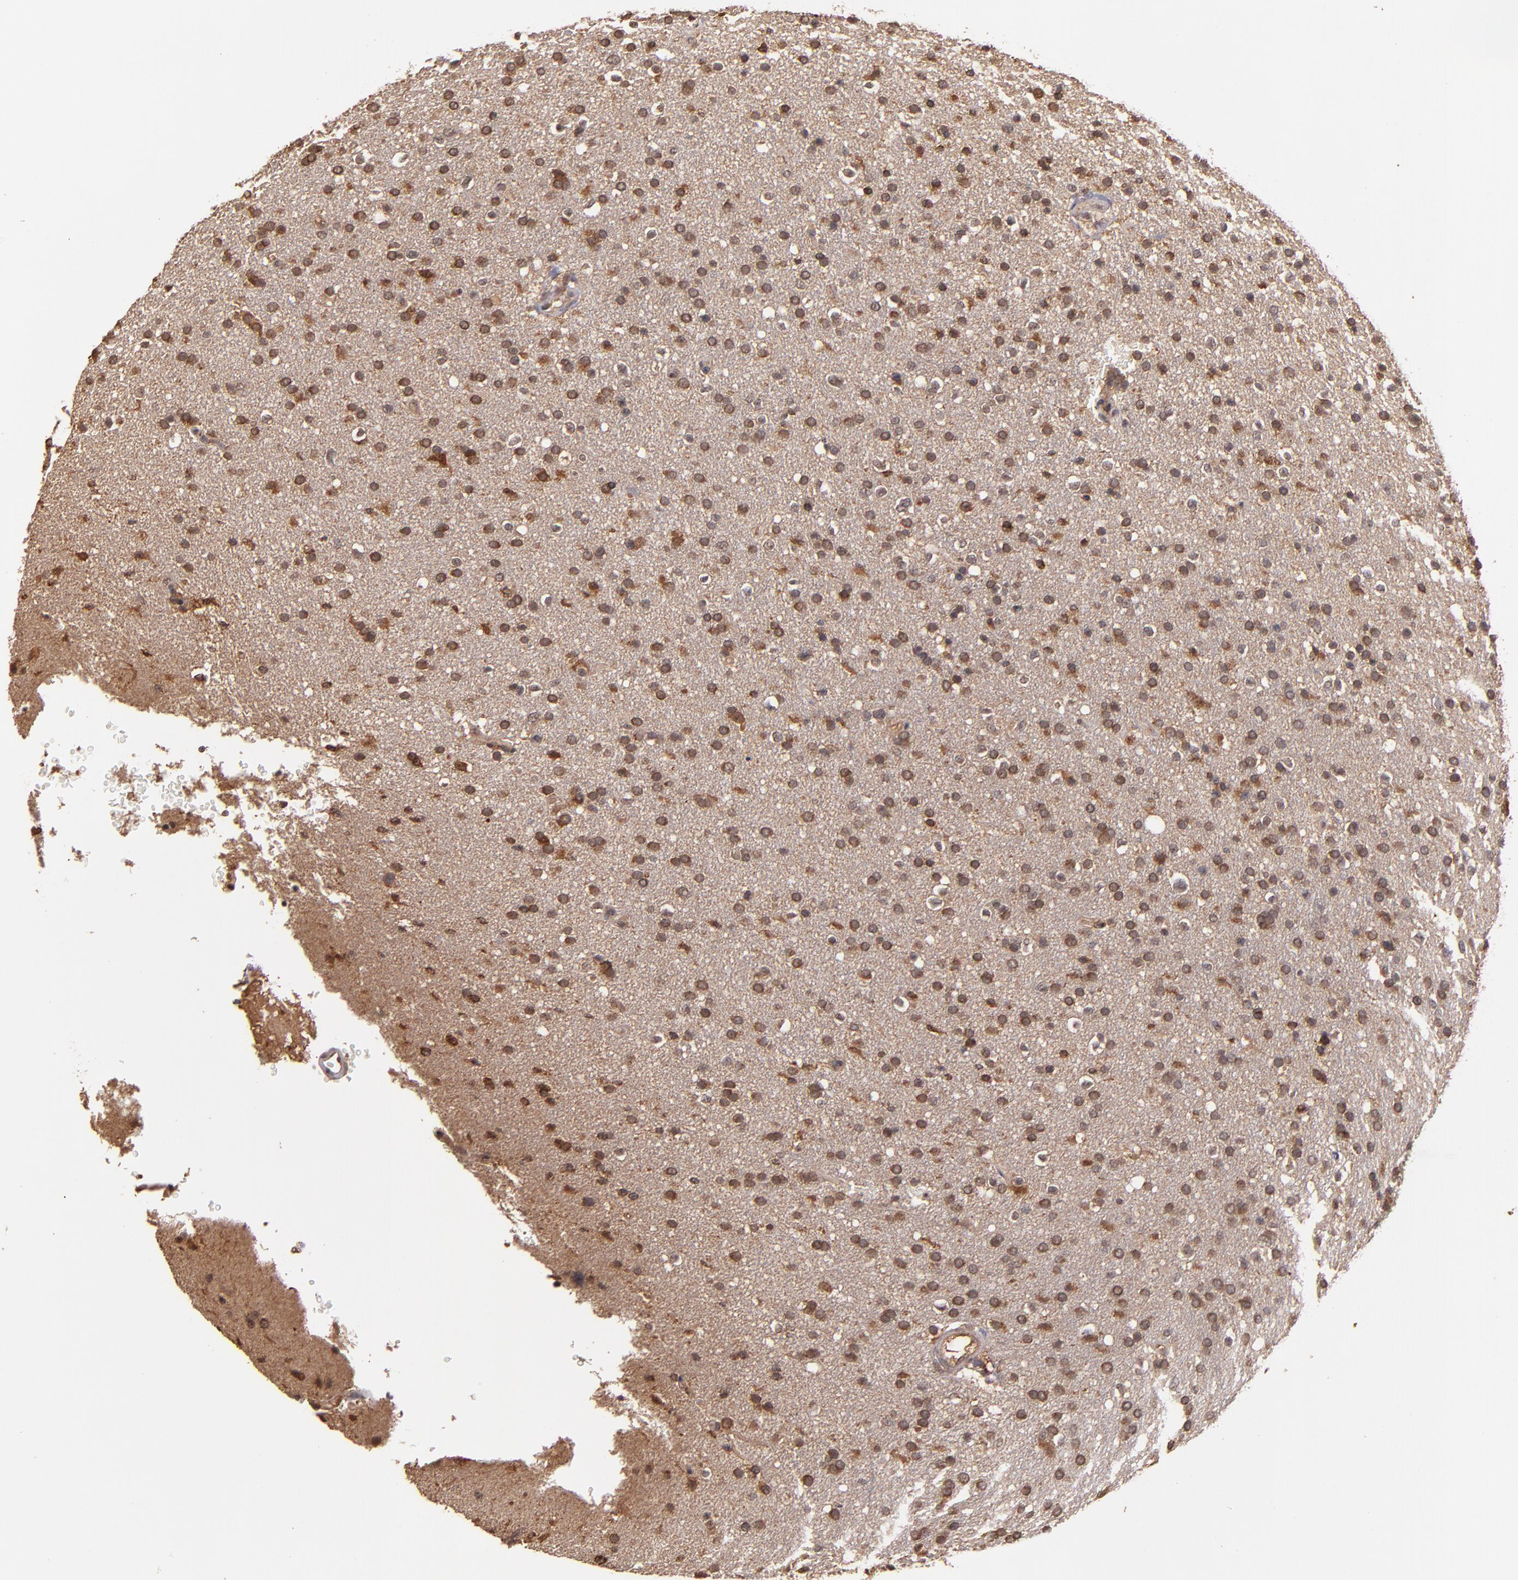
{"staining": {"intensity": "negative", "quantity": "none", "location": "none"}, "tissue": "glioma", "cell_type": "Tumor cells", "image_type": "cancer", "snomed": [{"axis": "morphology", "description": "Glioma, malignant, High grade"}, {"axis": "topography", "description": "Brain"}], "caption": "Tumor cells are negative for brown protein staining in high-grade glioma (malignant).", "gene": "RIOK3", "patient": {"sex": "male", "age": 33}}